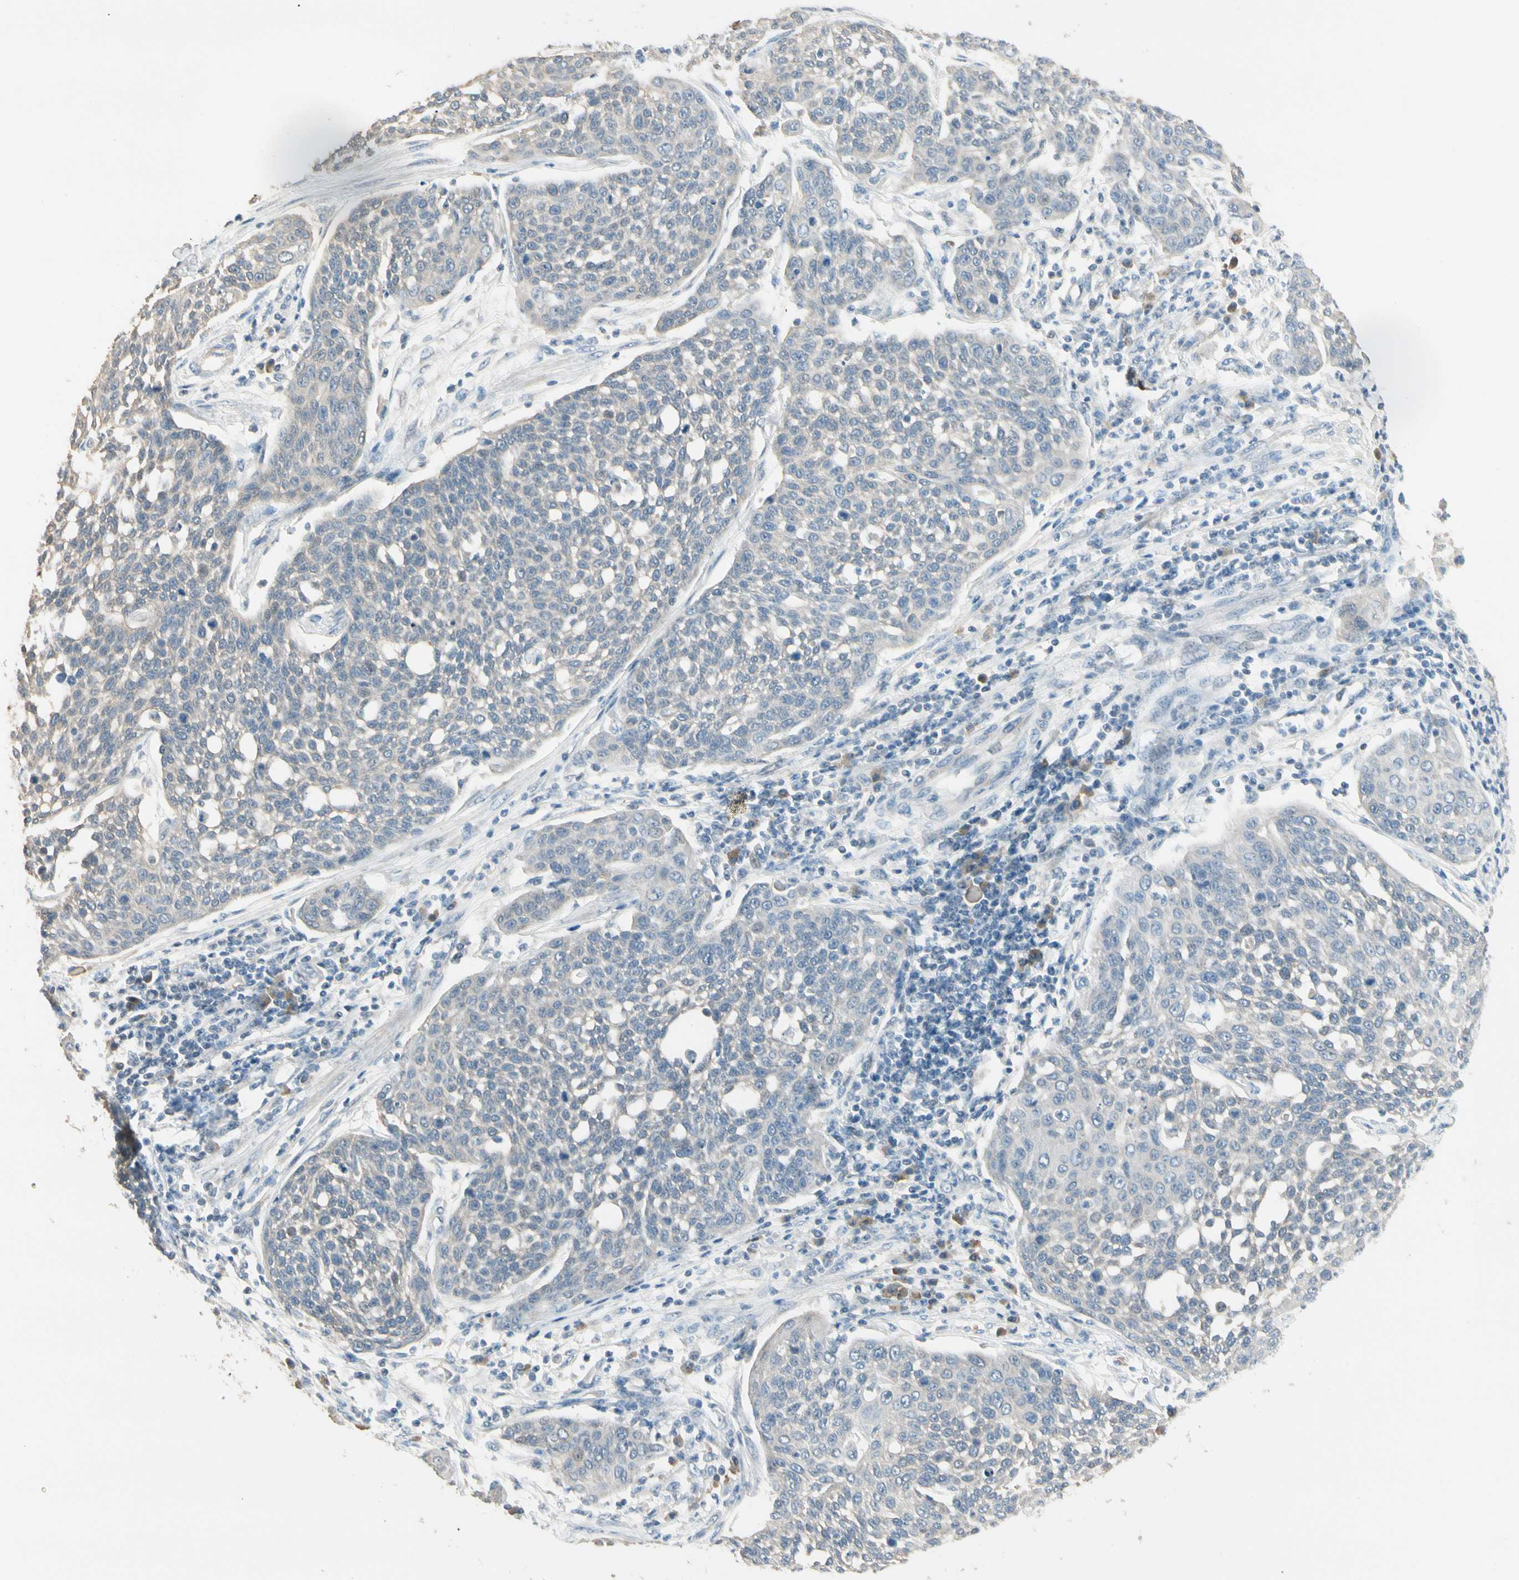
{"staining": {"intensity": "negative", "quantity": "none", "location": "none"}, "tissue": "cervical cancer", "cell_type": "Tumor cells", "image_type": "cancer", "snomed": [{"axis": "morphology", "description": "Squamous cell carcinoma, NOS"}, {"axis": "topography", "description": "Cervix"}], "caption": "DAB immunohistochemical staining of squamous cell carcinoma (cervical) exhibits no significant staining in tumor cells.", "gene": "GNE", "patient": {"sex": "female", "age": 34}}